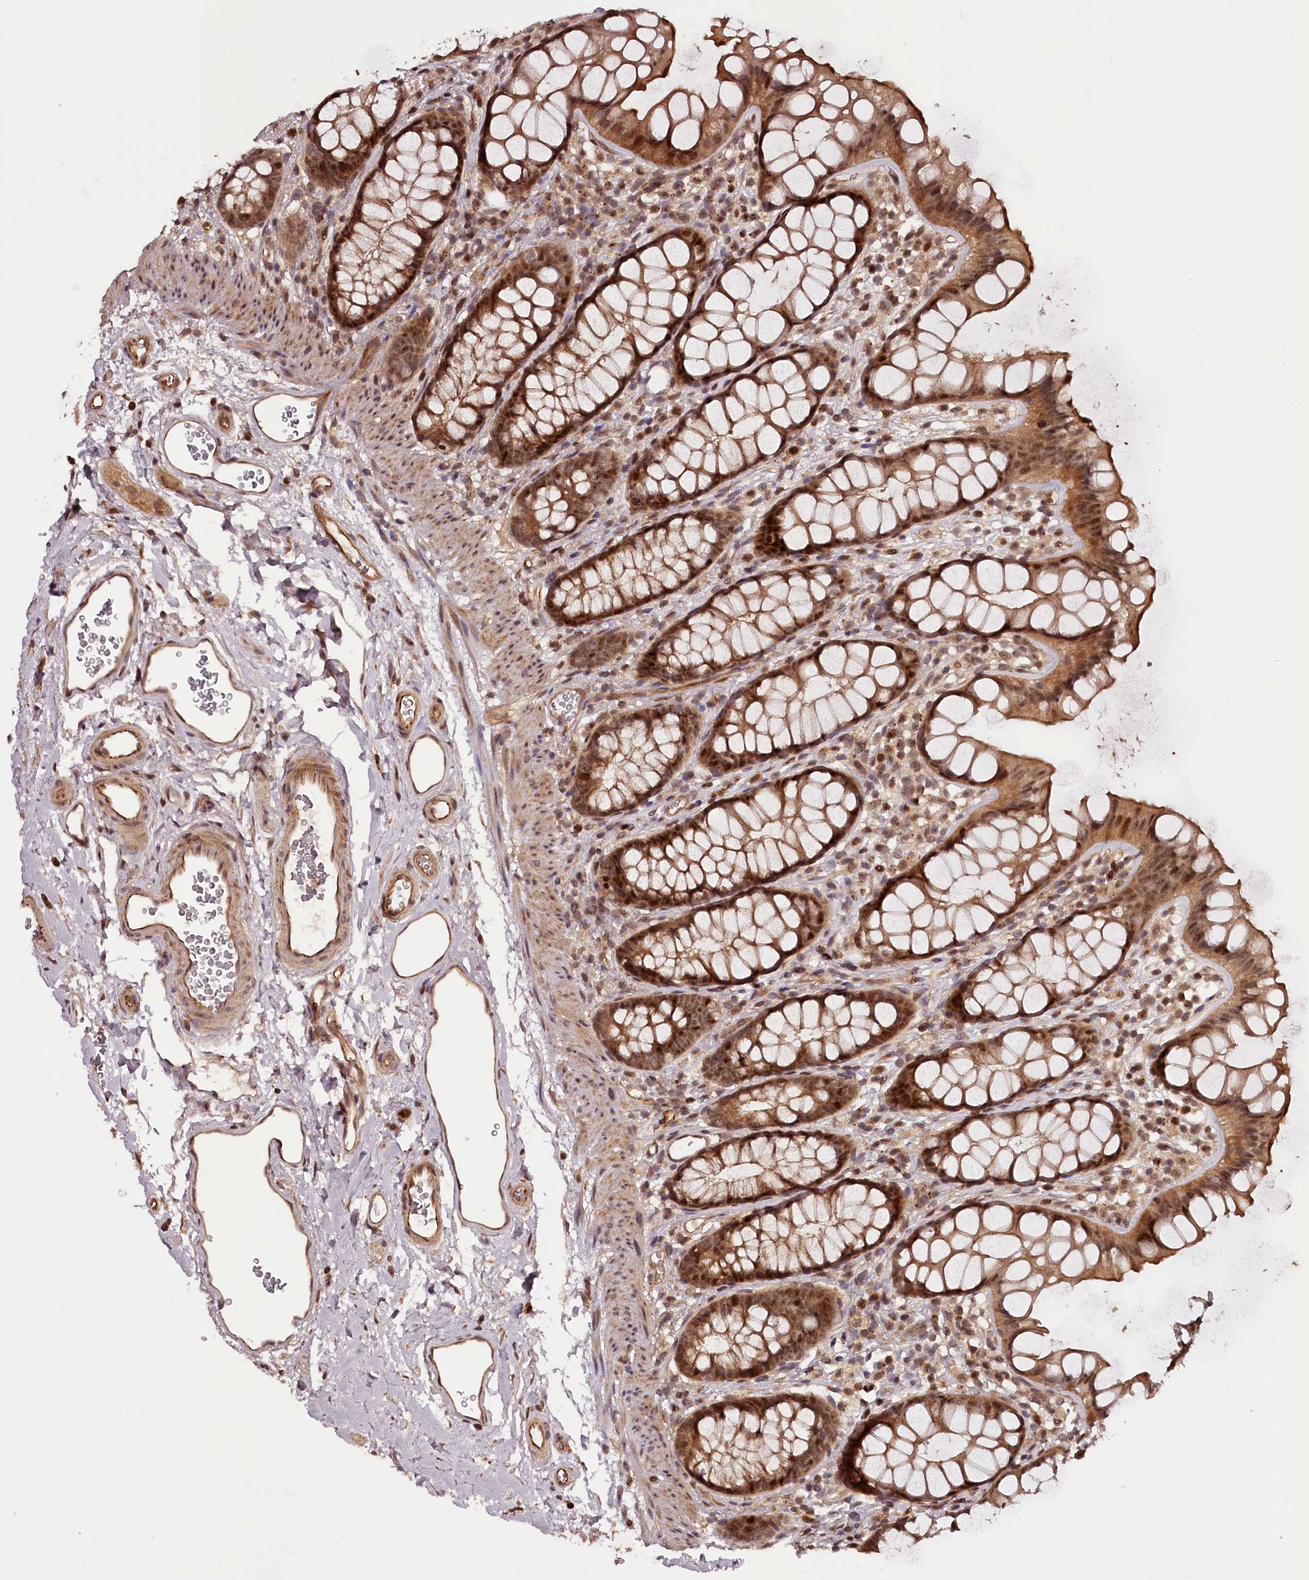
{"staining": {"intensity": "strong", "quantity": ">75%", "location": "cytoplasmic/membranous,nuclear"}, "tissue": "rectum", "cell_type": "Glandular cells", "image_type": "normal", "snomed": [{"axis": "morphology", "description": "Normal tissue, NOS"}, {"axis": "topography", "description": "Rectum"}], "caption": "This photomicrograph exhibits normal rectum stained with IHC to label a protein in brown. The cytoplasmic/membranous,nuclear of glandular cells show strong positivity for the protein. Nuclei are counter-stained blue.", "gene": "MAML3", "patient": {"sex": "female", "age": 65}}